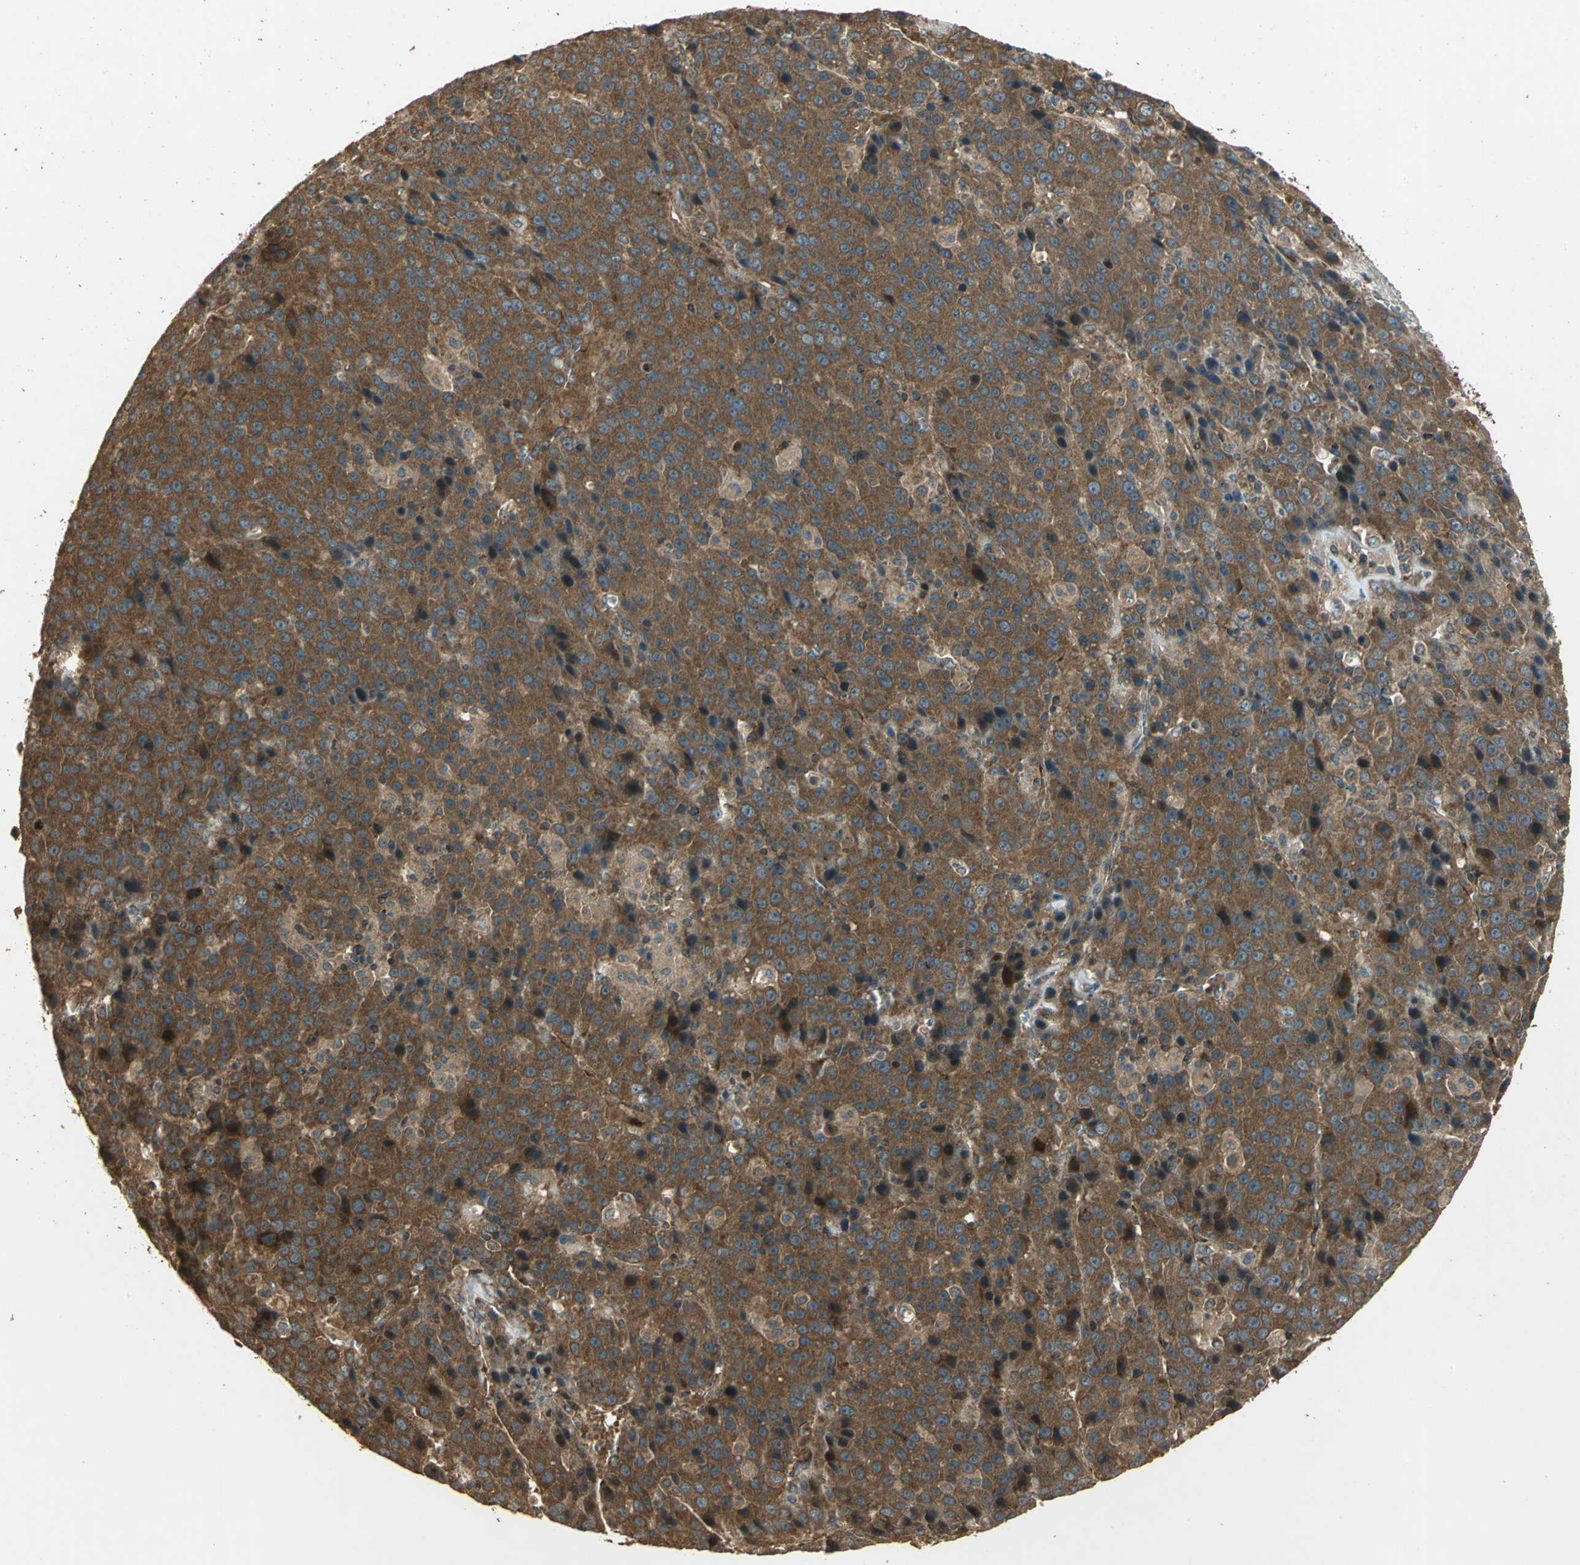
{"staining": {"intensity": "strong", "quantity": ">75%", "location": "cytoplasmic/membranous"}, "tissue": "liver cancer", "cell_type": "Tumor cells", "image_type": "cancer", "snomed": [{"axis": "morphology", "description": "Carcinoma, Hepatocellular, NOS"}, {"axis": "topography", "description": "Liver"}], "caption": "A brown stain highlights strong cytoplasmic/membranous positivity of a protein in hepatocellular carcinoma (liver) tumor cells. Using DAB (3,3'-diaminobenzidine) (brown) and hematoxylin (blue) stains, captured at high magnification using brightfield microscopy.", "gene": "KANK1", "patient": {"sex": "female", "age": 53}}